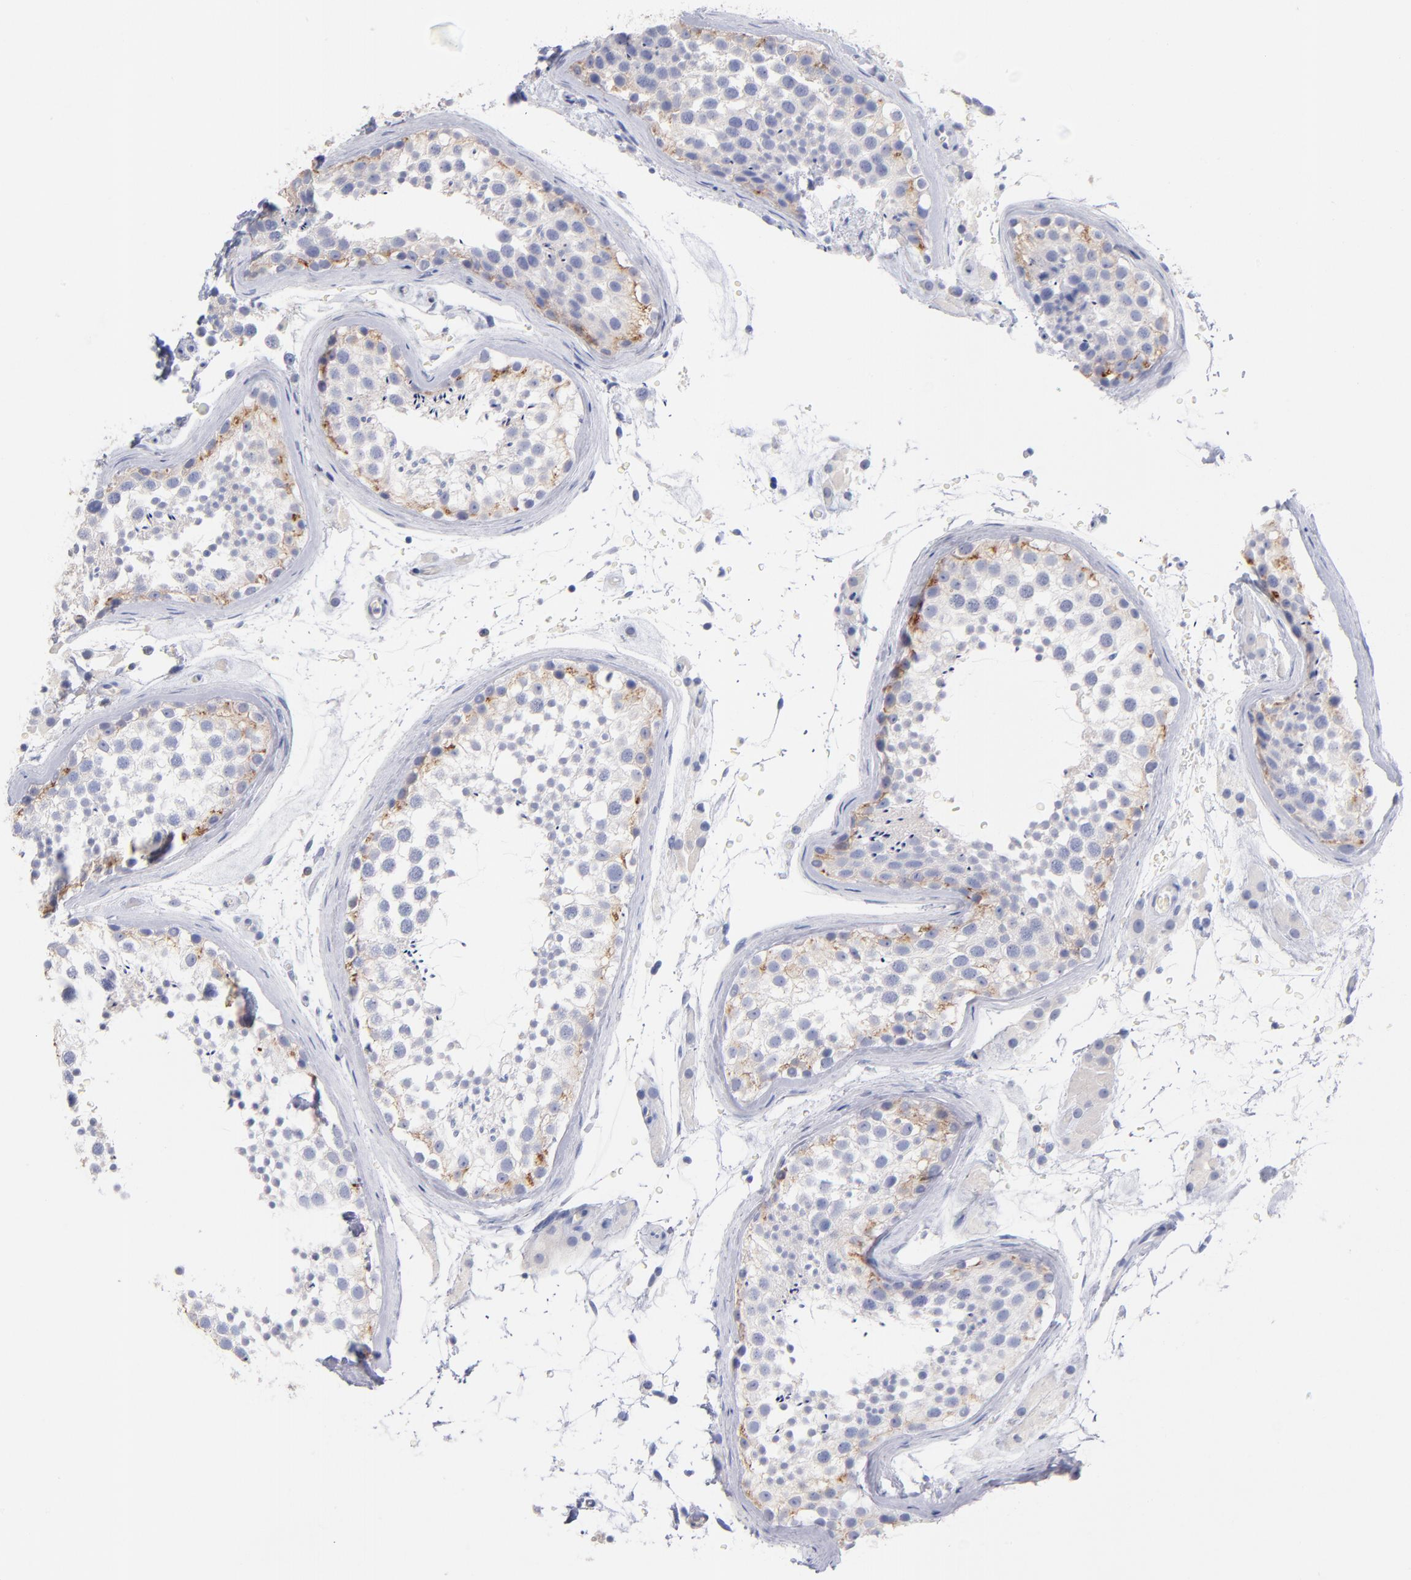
{"staining": {"intensity": "weak", "quantity": "25%-75%", "location": "cytoplasmic/membranous"}, "tissue": "testis", "cell_type": "Cells in seminiferous ducts", "image_type": "normal", "snomed": [{"axis": "morphology", "description": "Normal tissue, NOS"}, {"axis": "topography", "description": "Testis"}], "caption": "Immunohistochemical staining of normal testis exhibits low levels of weak cytoplasmic/membranous expression in about 25%-75% of cells in seminiferous ducts.", "gene": "BID", "patient": {"sex": "male", "age": 46}}